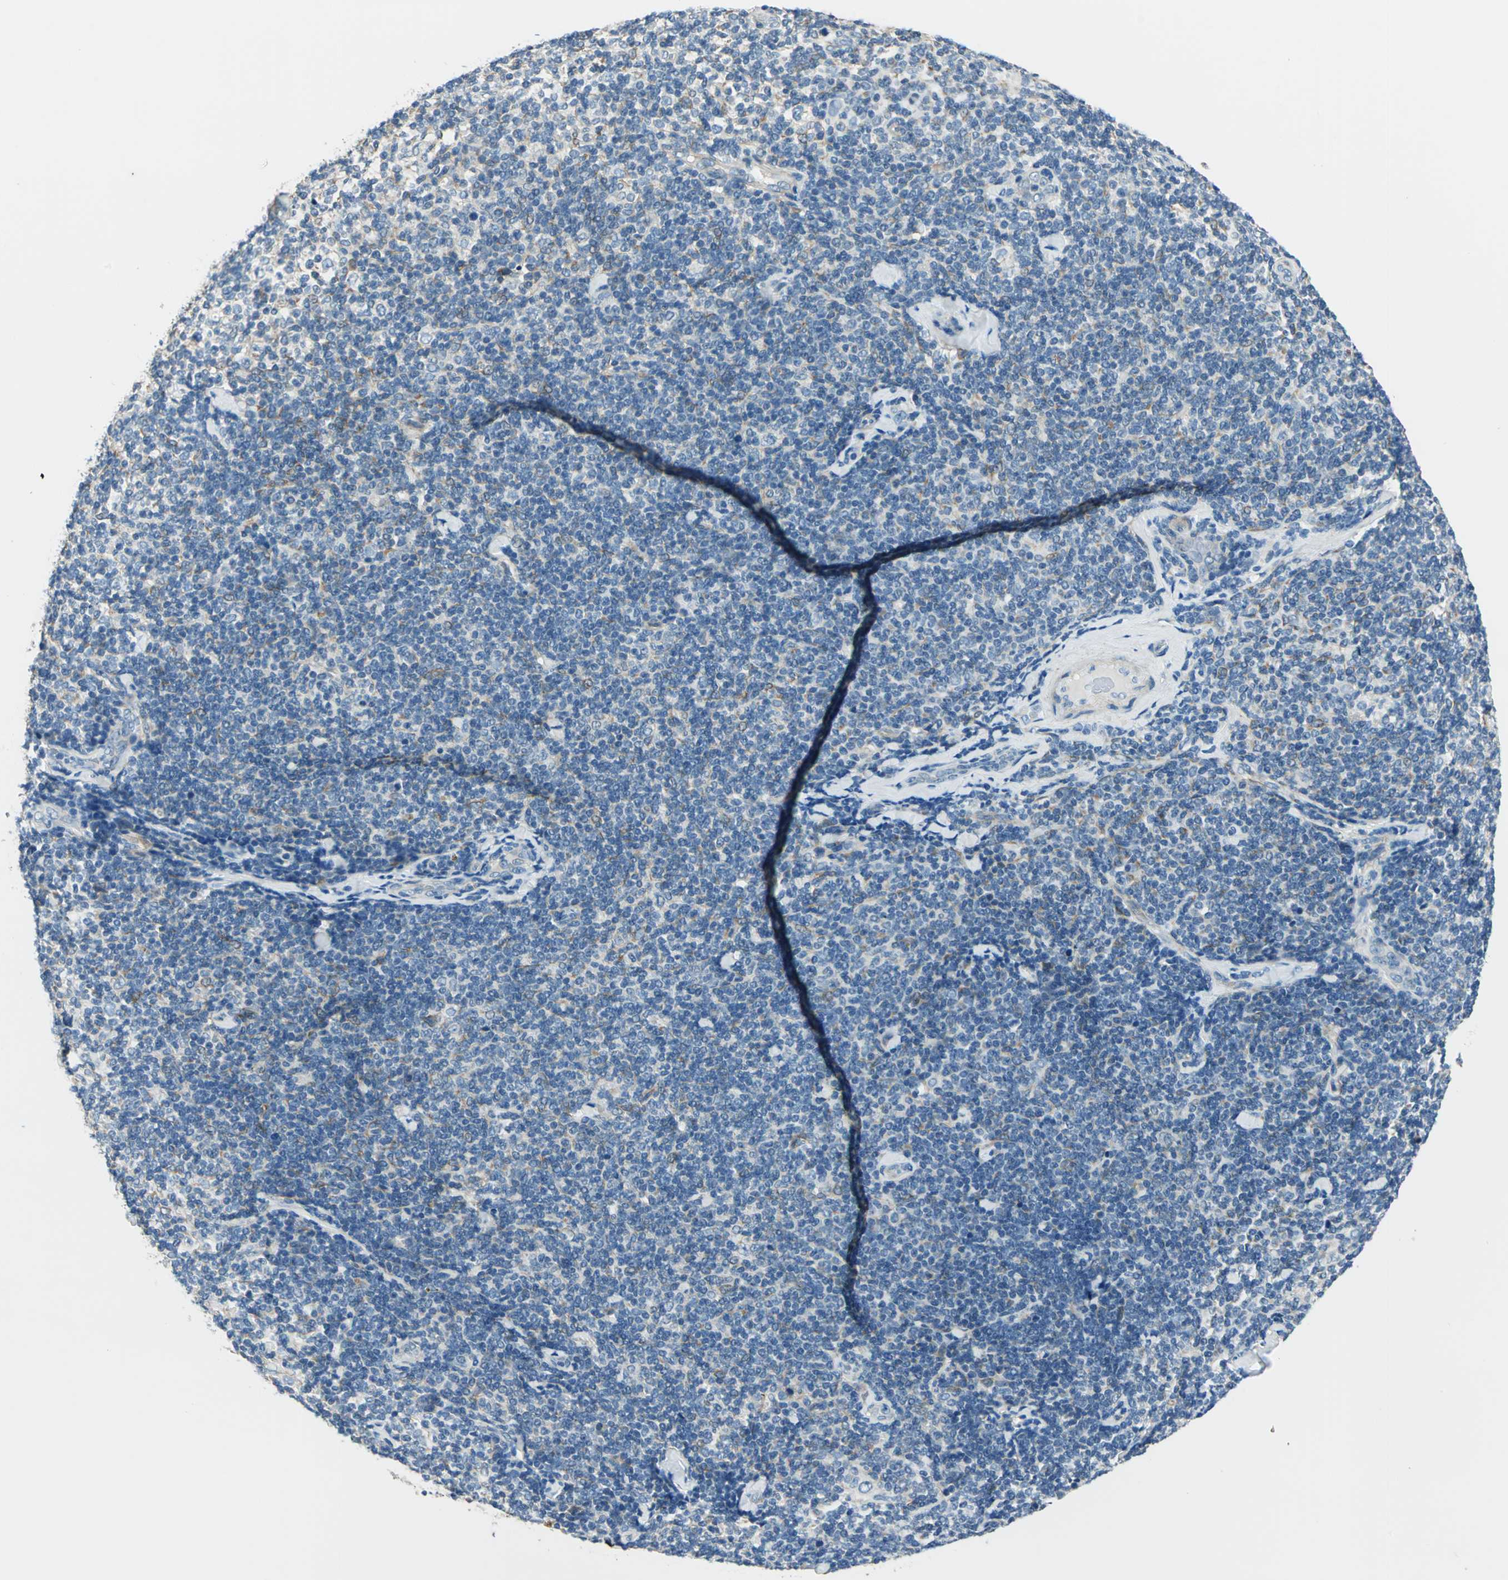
{"staining": {"intensity": "weak", "quantity": "<25%", "location": "cytoplasmic/membranous"}, "tissue": "lymphoma", "cell_type": "Tumor cells", "image_type": "cancer", "snomed": [{"axis": "morphology", "description": "Malignant lymphoma, non-Hodgkin's type, Low grade"}, {"axis": "topography", "description": "Lymph node"}], "caption": "Image shows no significant protein expression in tumor cells of lymphoma.", "gene": "CDC42EP1", "patient": {"sex": "female", "age": 56}}